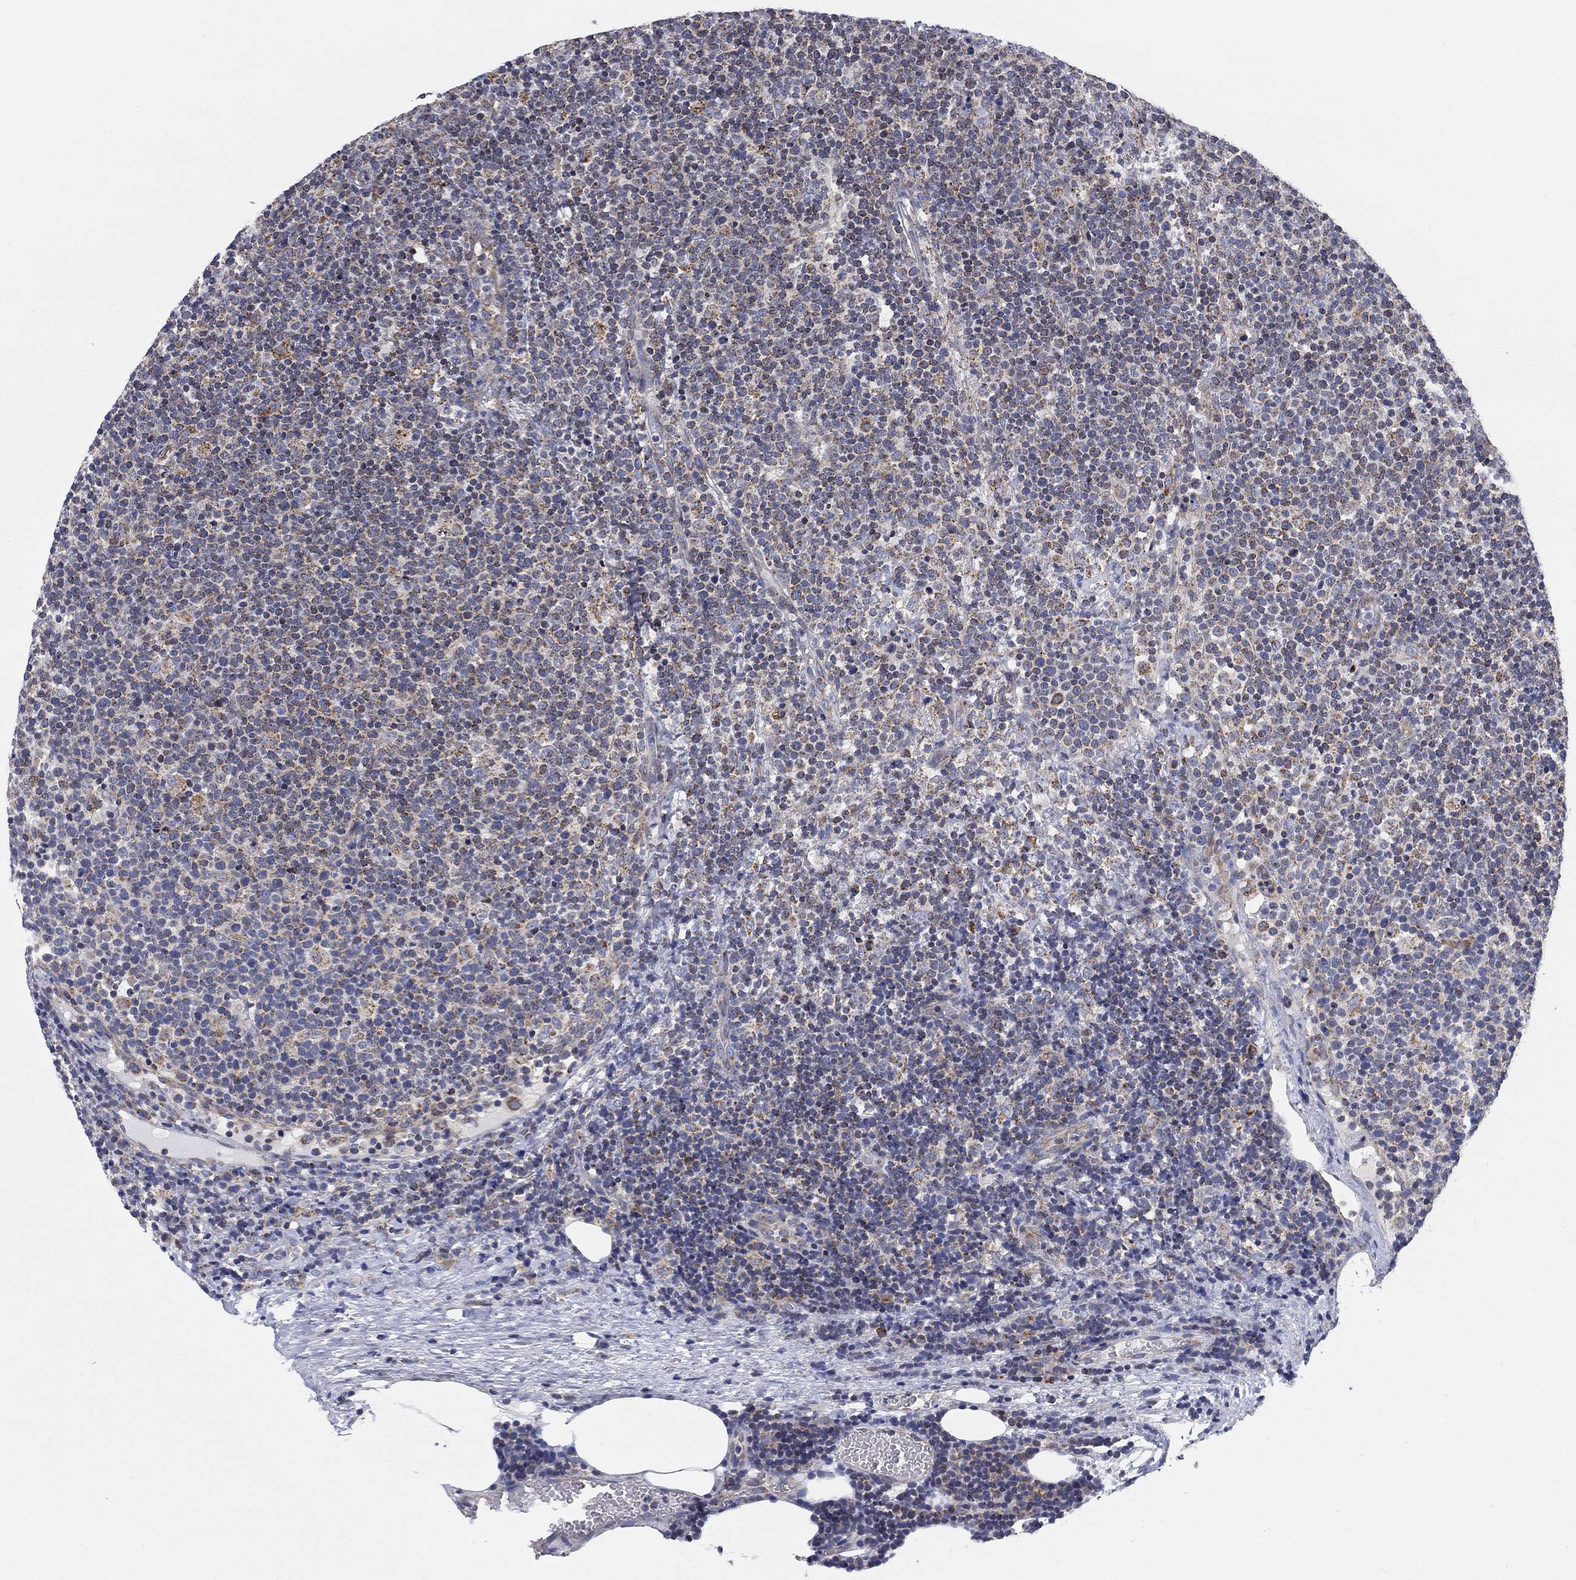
{"staining": {"intensity": "negative", "quantity": "none", "location": "none"}, "tissue": "lymphoma", "cell_type": "Tumor cells", "image_type": "cancer", "snomed": [{"axis": "morphology", "description": "Malignant lymphoma, non-Hodgkin's type, High grade"}, {"axis": "topography", "description": "Lymph node"}], "caption": "Lymphoma was stained to show a protein in brown. There is no significant staining in tumor cells.", "gene": "NACAD", "patient": {"sex": "male", "age": 61}}